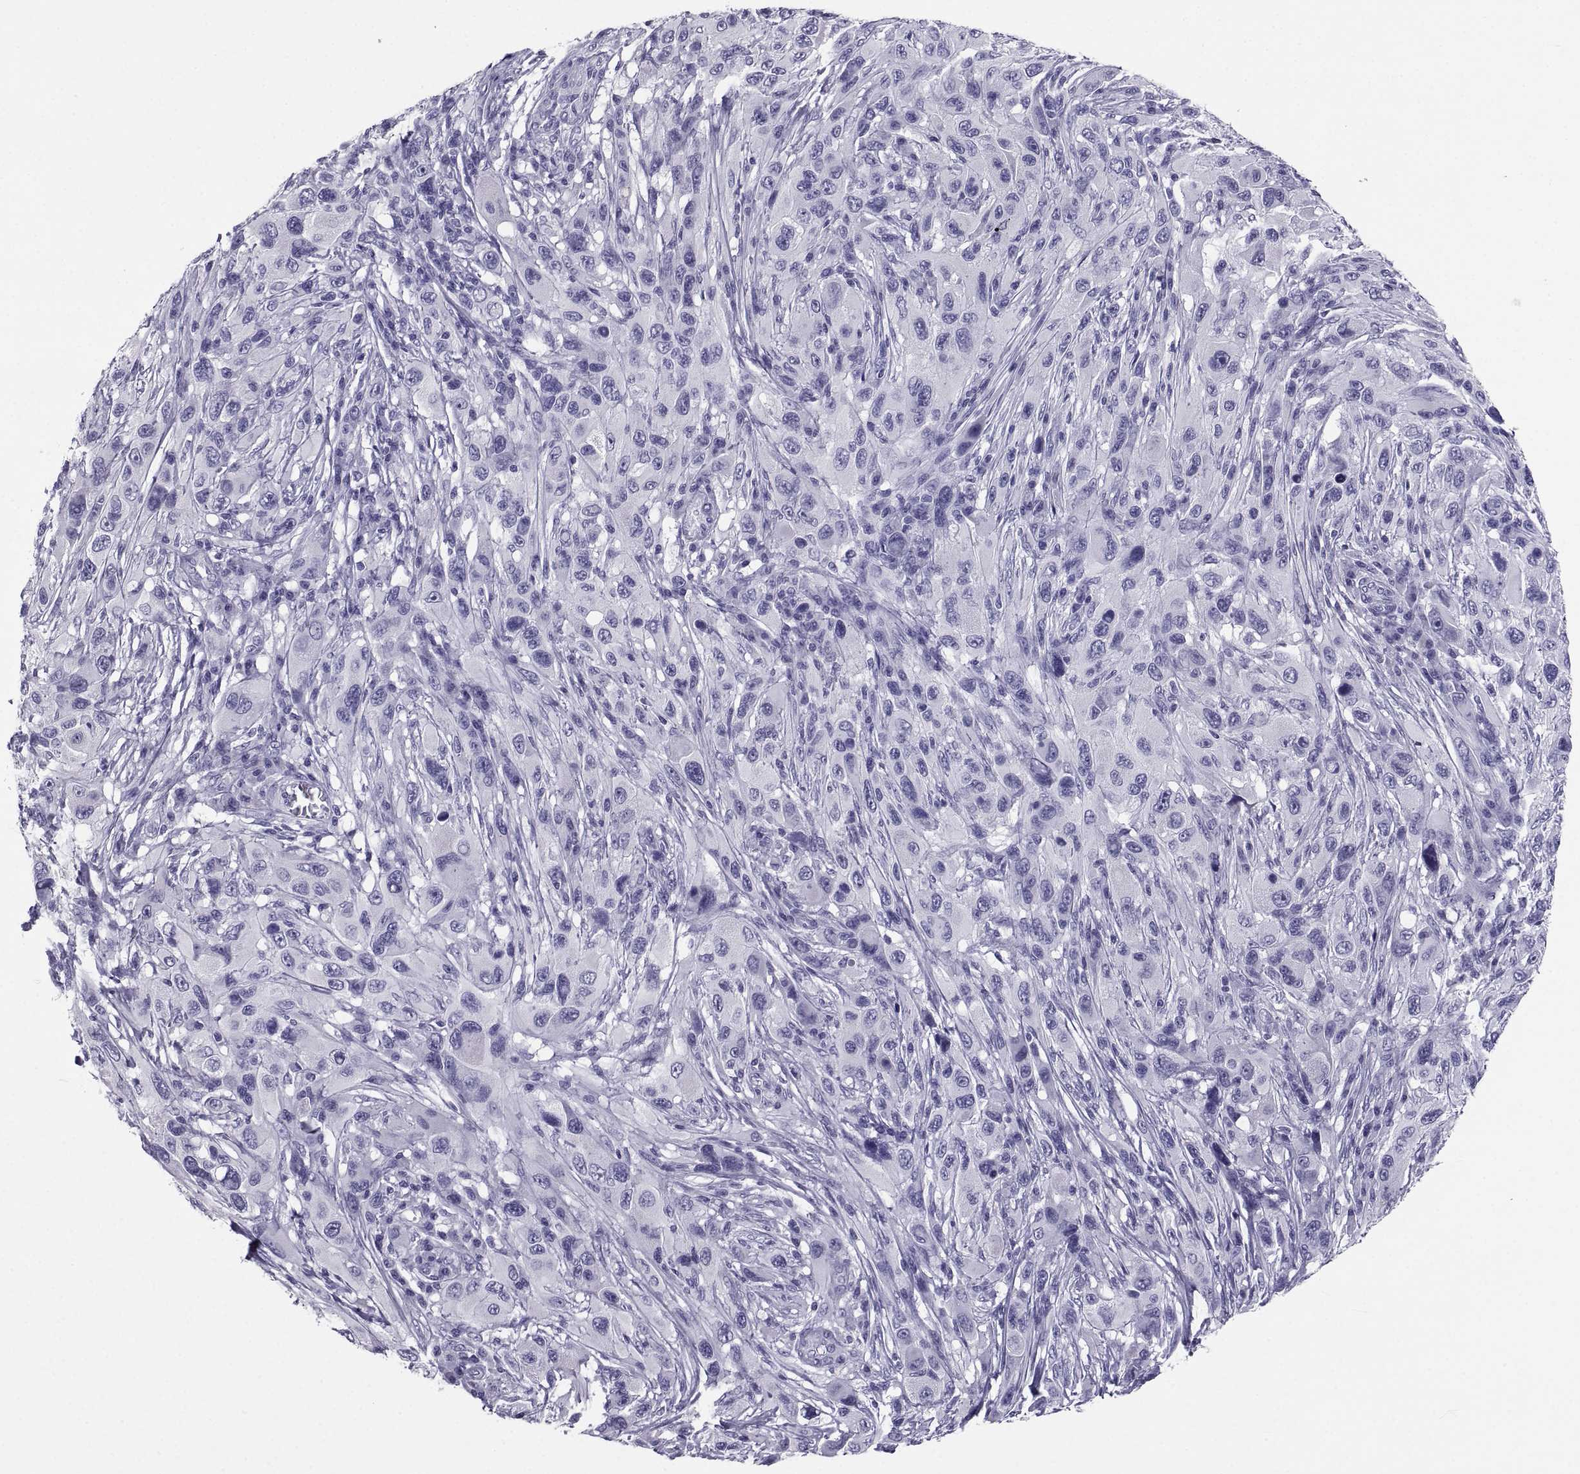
{"staining": {"intensity": "negative", "quantity": "none", "location": "none"}, "tissue": "melanoma", "cell_type": "Tumor cells", "image_type": "cancer", "snomed": [{"axis": "morphology", "description": "Malignant melanoma, NOS"}, {"axis": "topography", "description": "Skin"}], "caption": "Tumor cells show no significant protein expression in malignant melanoma.", "gene": "PCSK1N", "patient": {"sex": "male", "age": 53}}